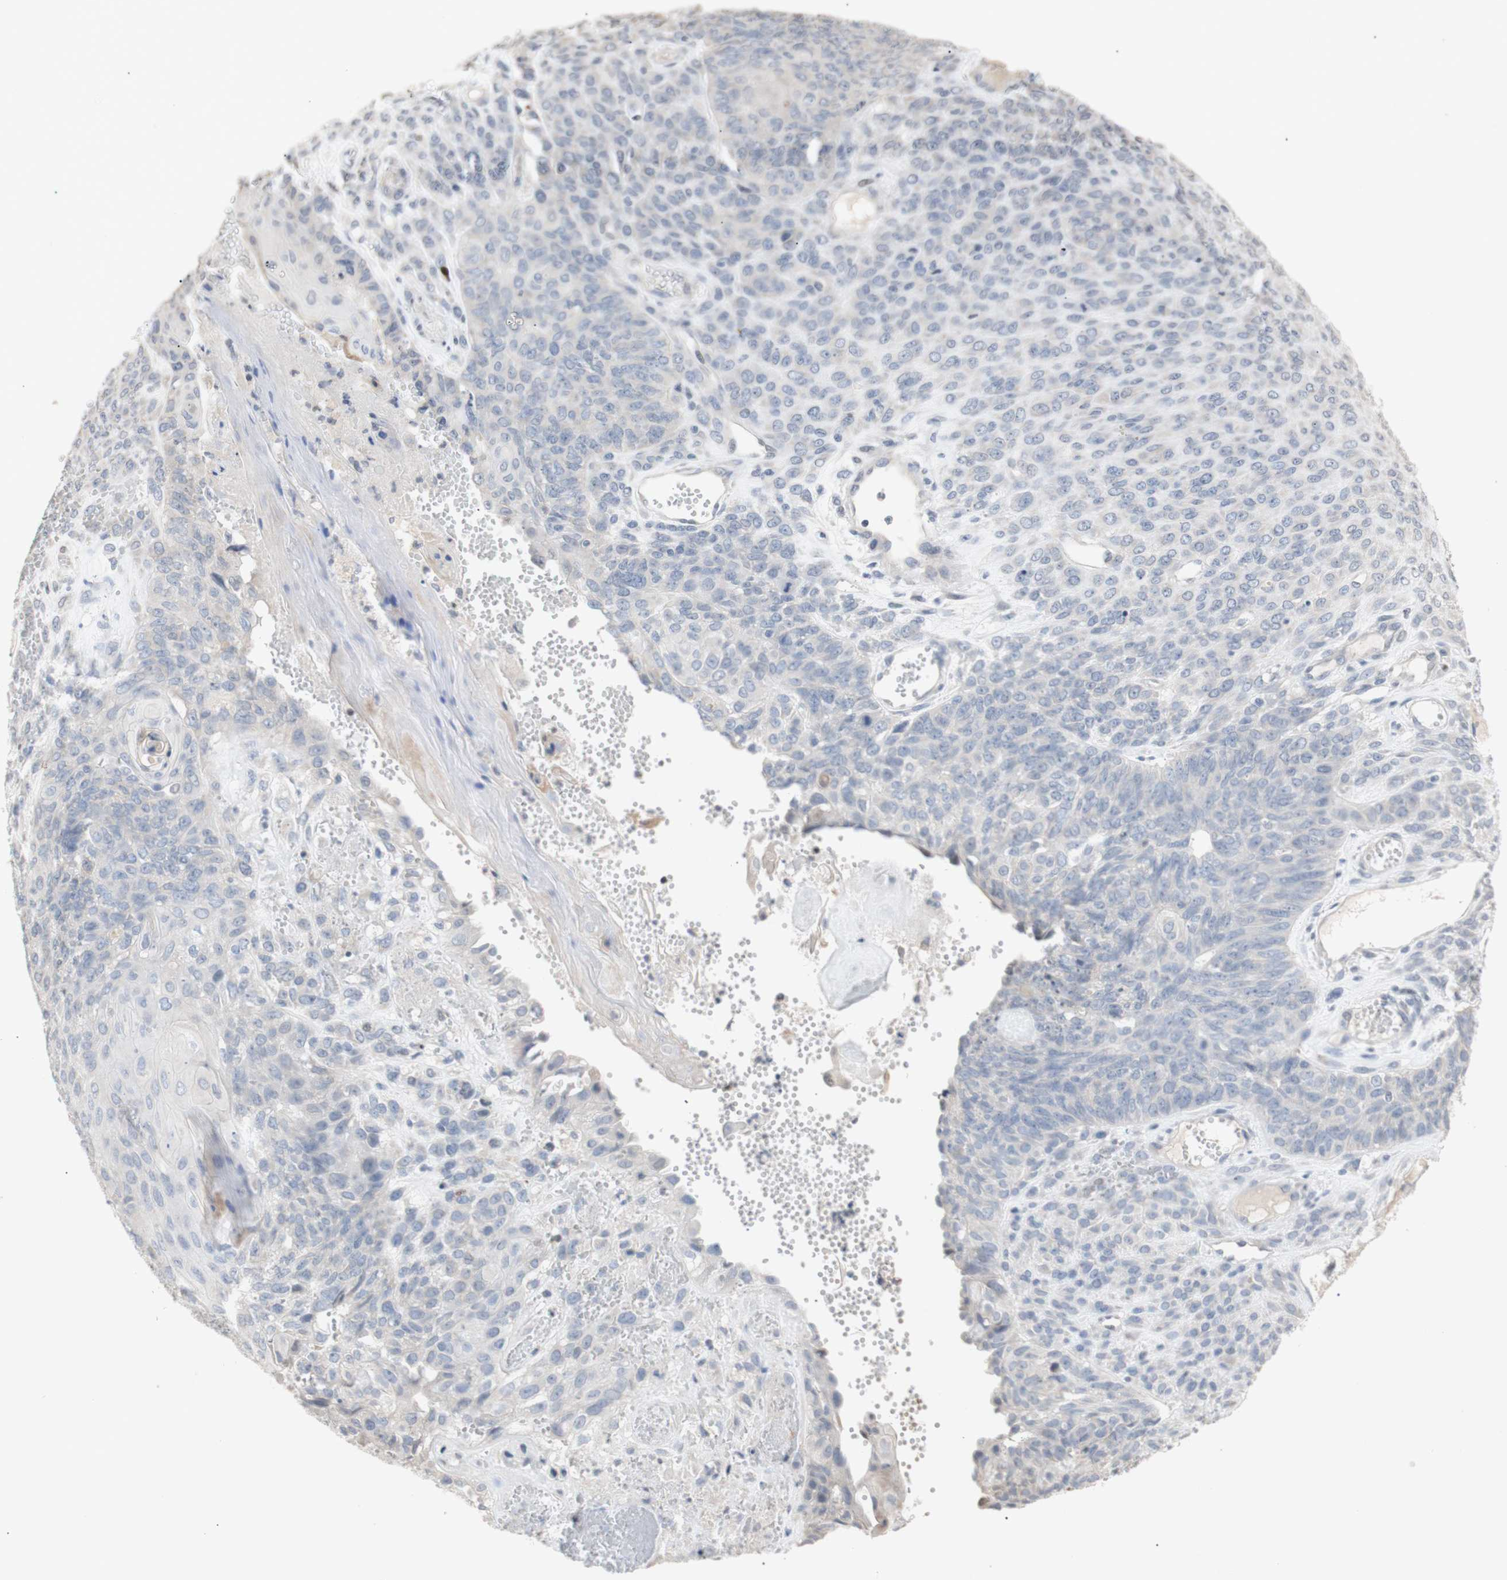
{"staining": {"intensity": "negative", "quantity": "none", "location": "none"}, "tissue": "endometrial cancer", "cell_type": "Tumor cells", "image_type": "cancer", "snomed": [{"axis": "morphology", "description": "Adenocarcinoma, NOS"}, {"axis": "topography", "description": "Endometrium"}], "caption": "Adenocarcinoma (endometrial) stained for a protein using immunohistochemistry (IHC) demonstrates no staining tumor cells.", "gene": "FOSB", "patient": {"sex": "female", "age": 32}}